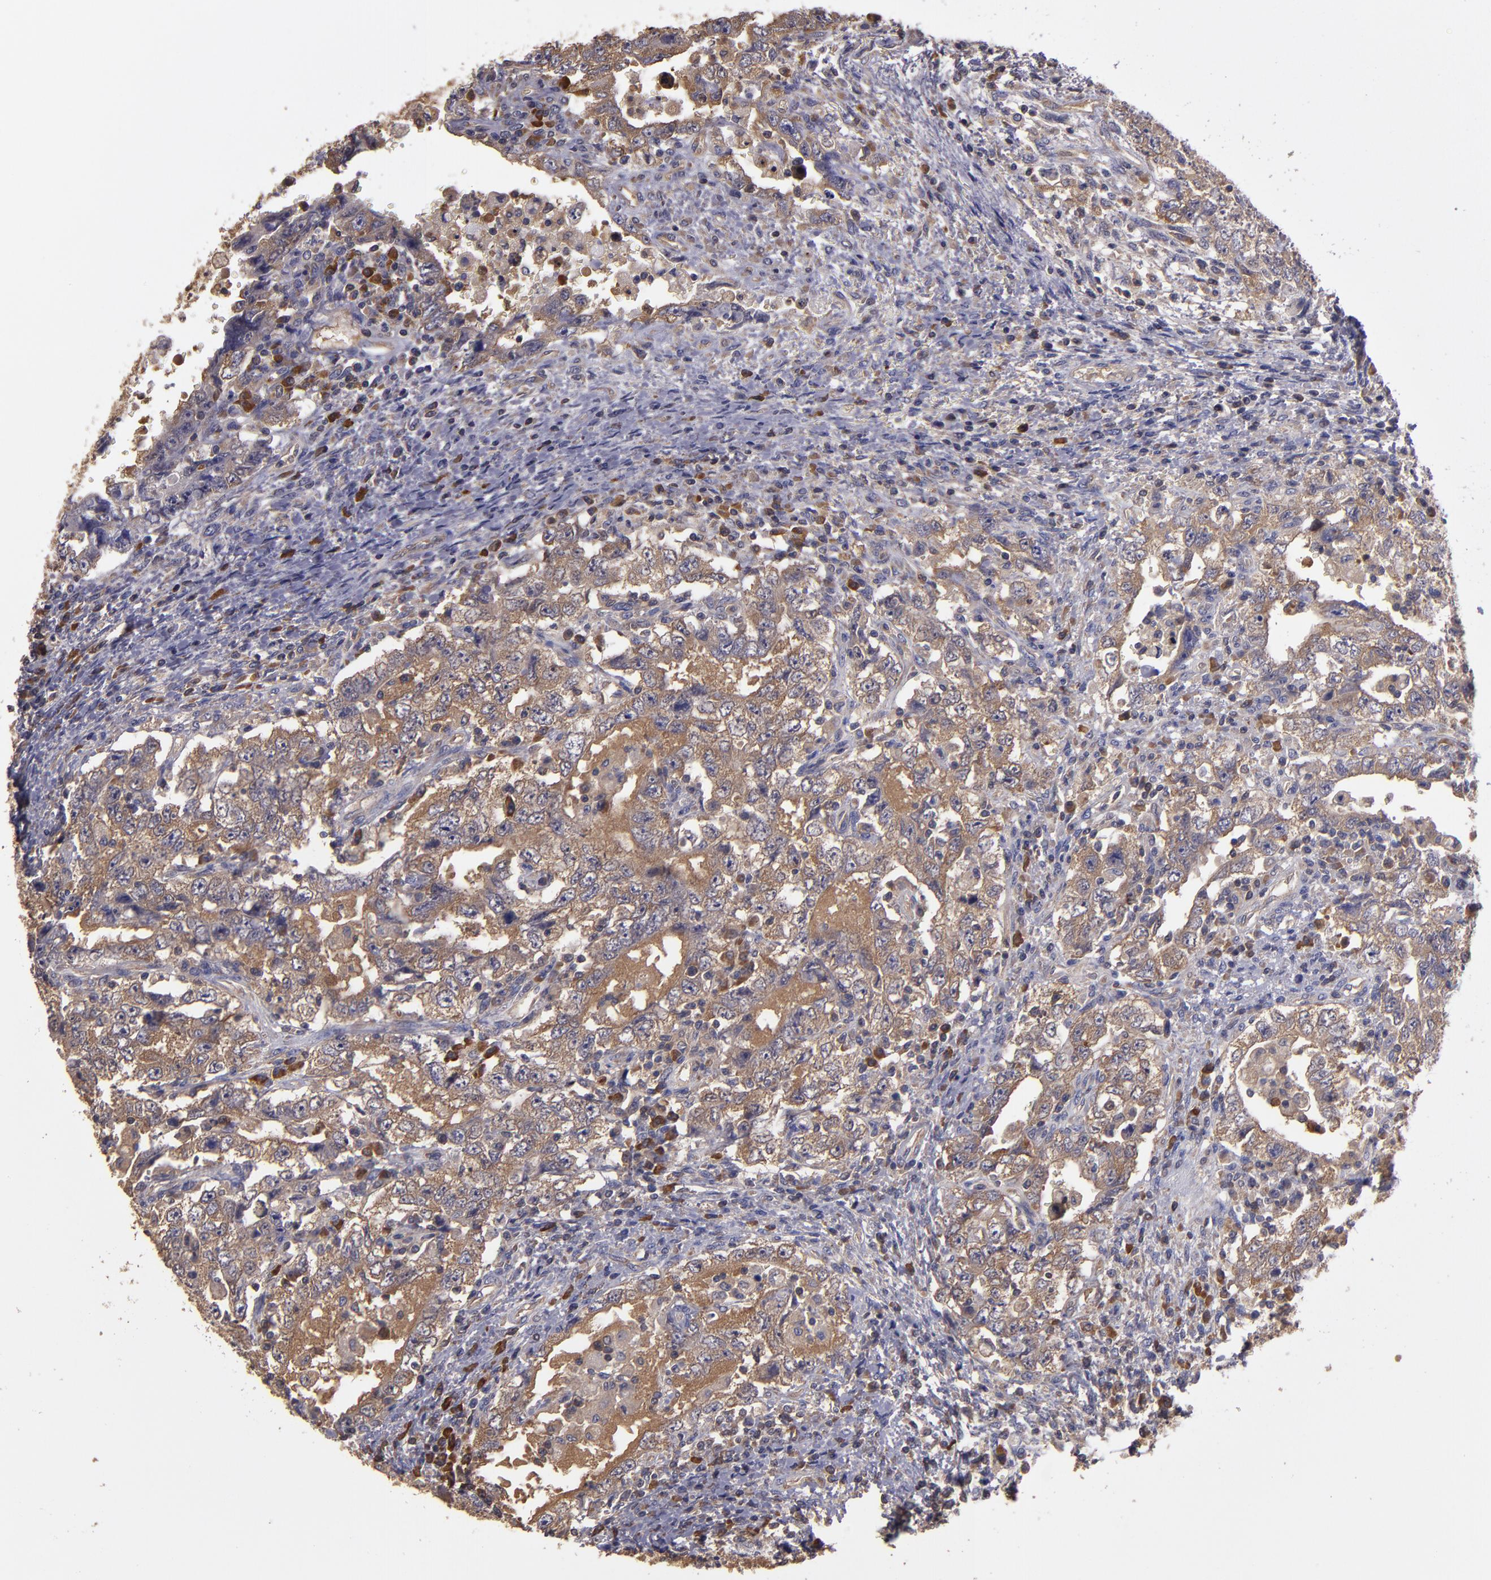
{"staining": {"intensity": "moderate", "quantity": "25%-75%", "location": "cytoplasmic/membranous"}, "tissue": "testis cancer", "cell_type": "Tumor cells", "image_type": "cancer", "snomed": [{"axis": "morphology", "description": "Carcinoma, Embryonal, NOS"}, {"axis": "topography", "description": "Testis"}], "caption": "The photomicrograph shows a brown stain indicating the presence of a protein in the cytoplasmic/membranous of tumor cells in testis embryonal carcinoma. Nuclei are stained in blue.", "gene": "CARS1", "patient": {"sex": "male", "age": 26}}